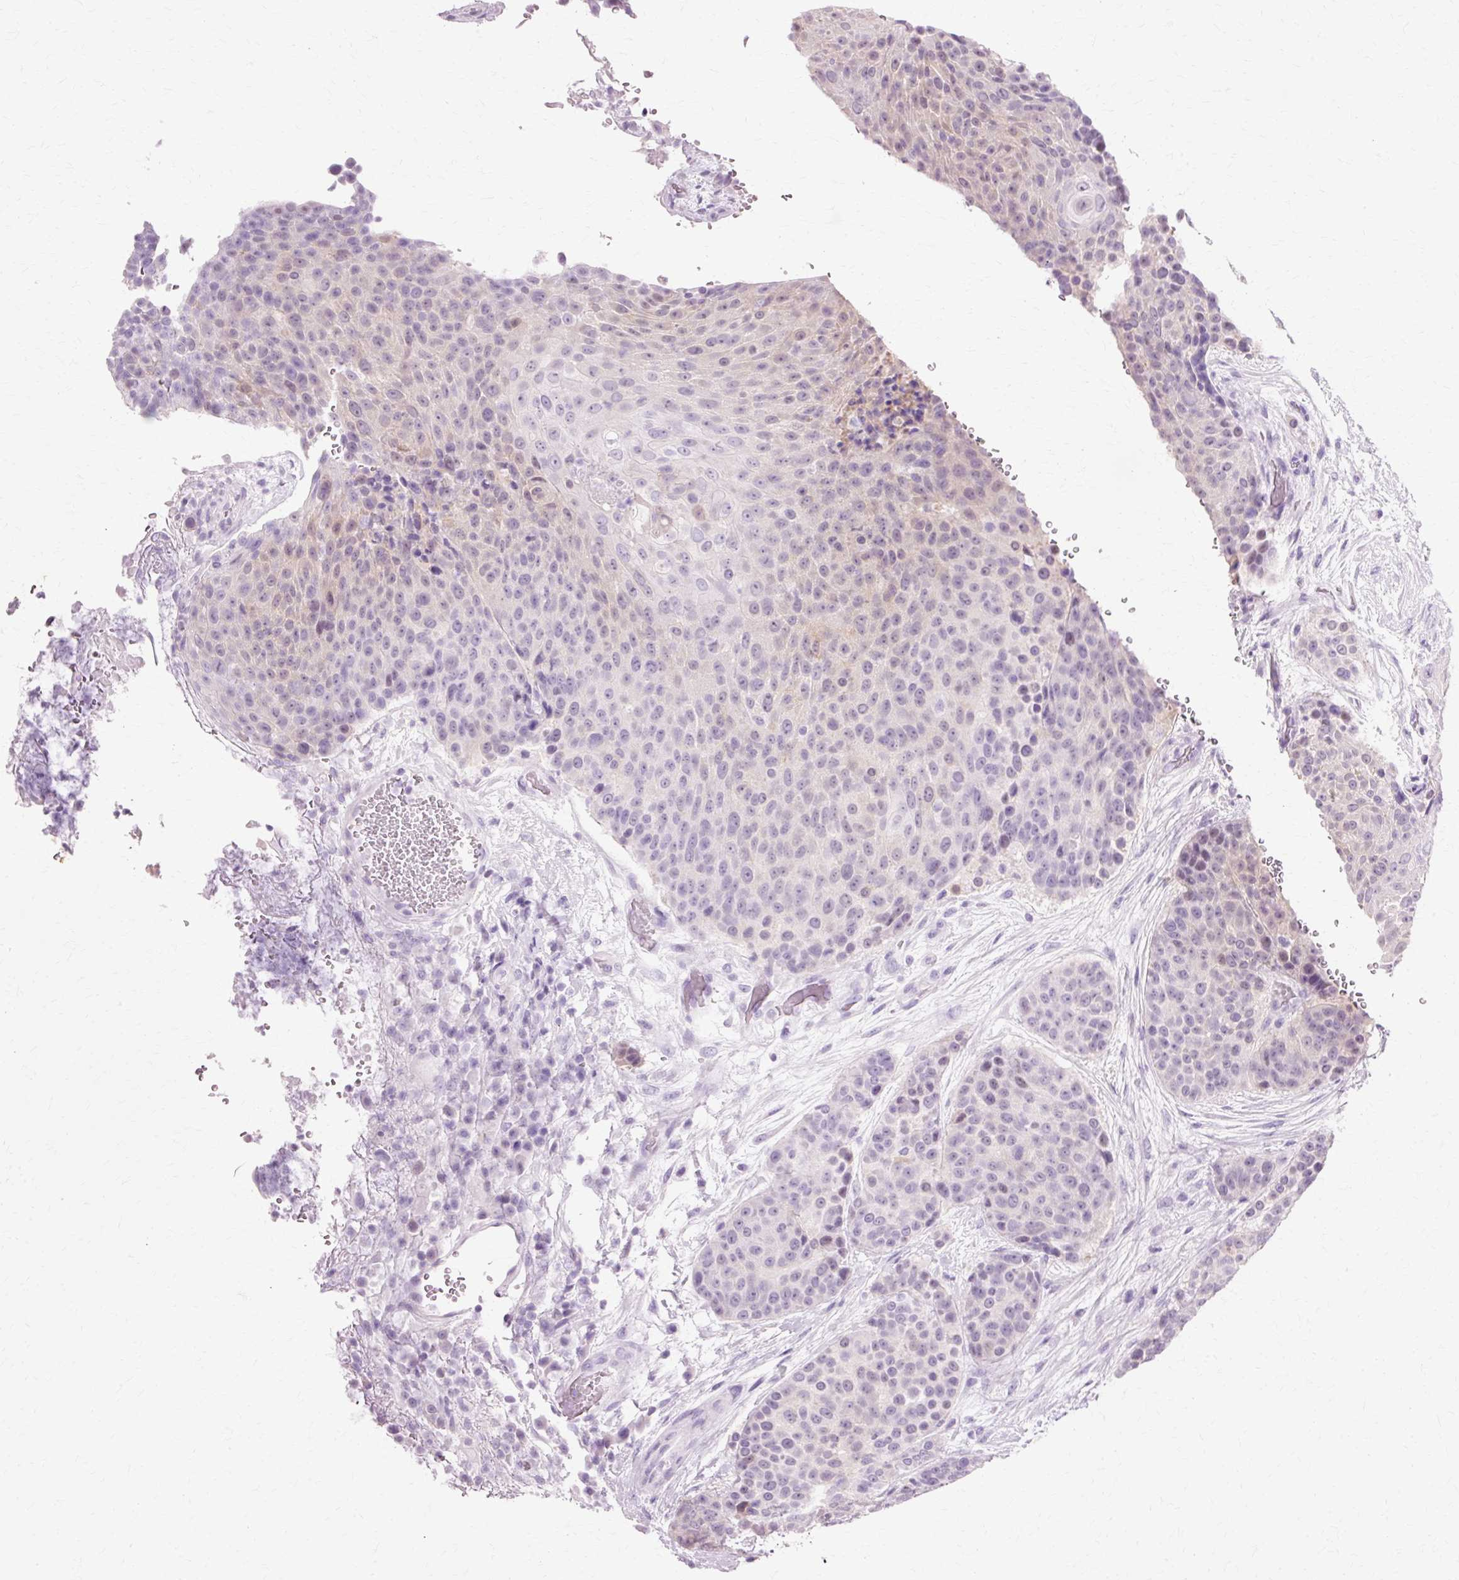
{"staining": {"intensity": "weak", "quantity": "<25%", "location": "cytoplasmic/membranous,nuclear"}, "tissue": "urothelial cancer", "cell_type": "Tumor cells", "image_type": "cancer", "snomed": [{"axis": "morphology", "description": "Urothelial carcinoma, High grade"}, {"axis": "topography", "description": "Urinary bladder"}], "caption": "Urothelial carcinoma (high-grade) was stained to show a protein in brown. There is no significant staining in tumor cells.", "gene": "VN1R2", "patient": {"sex": "female", "age": 63}}